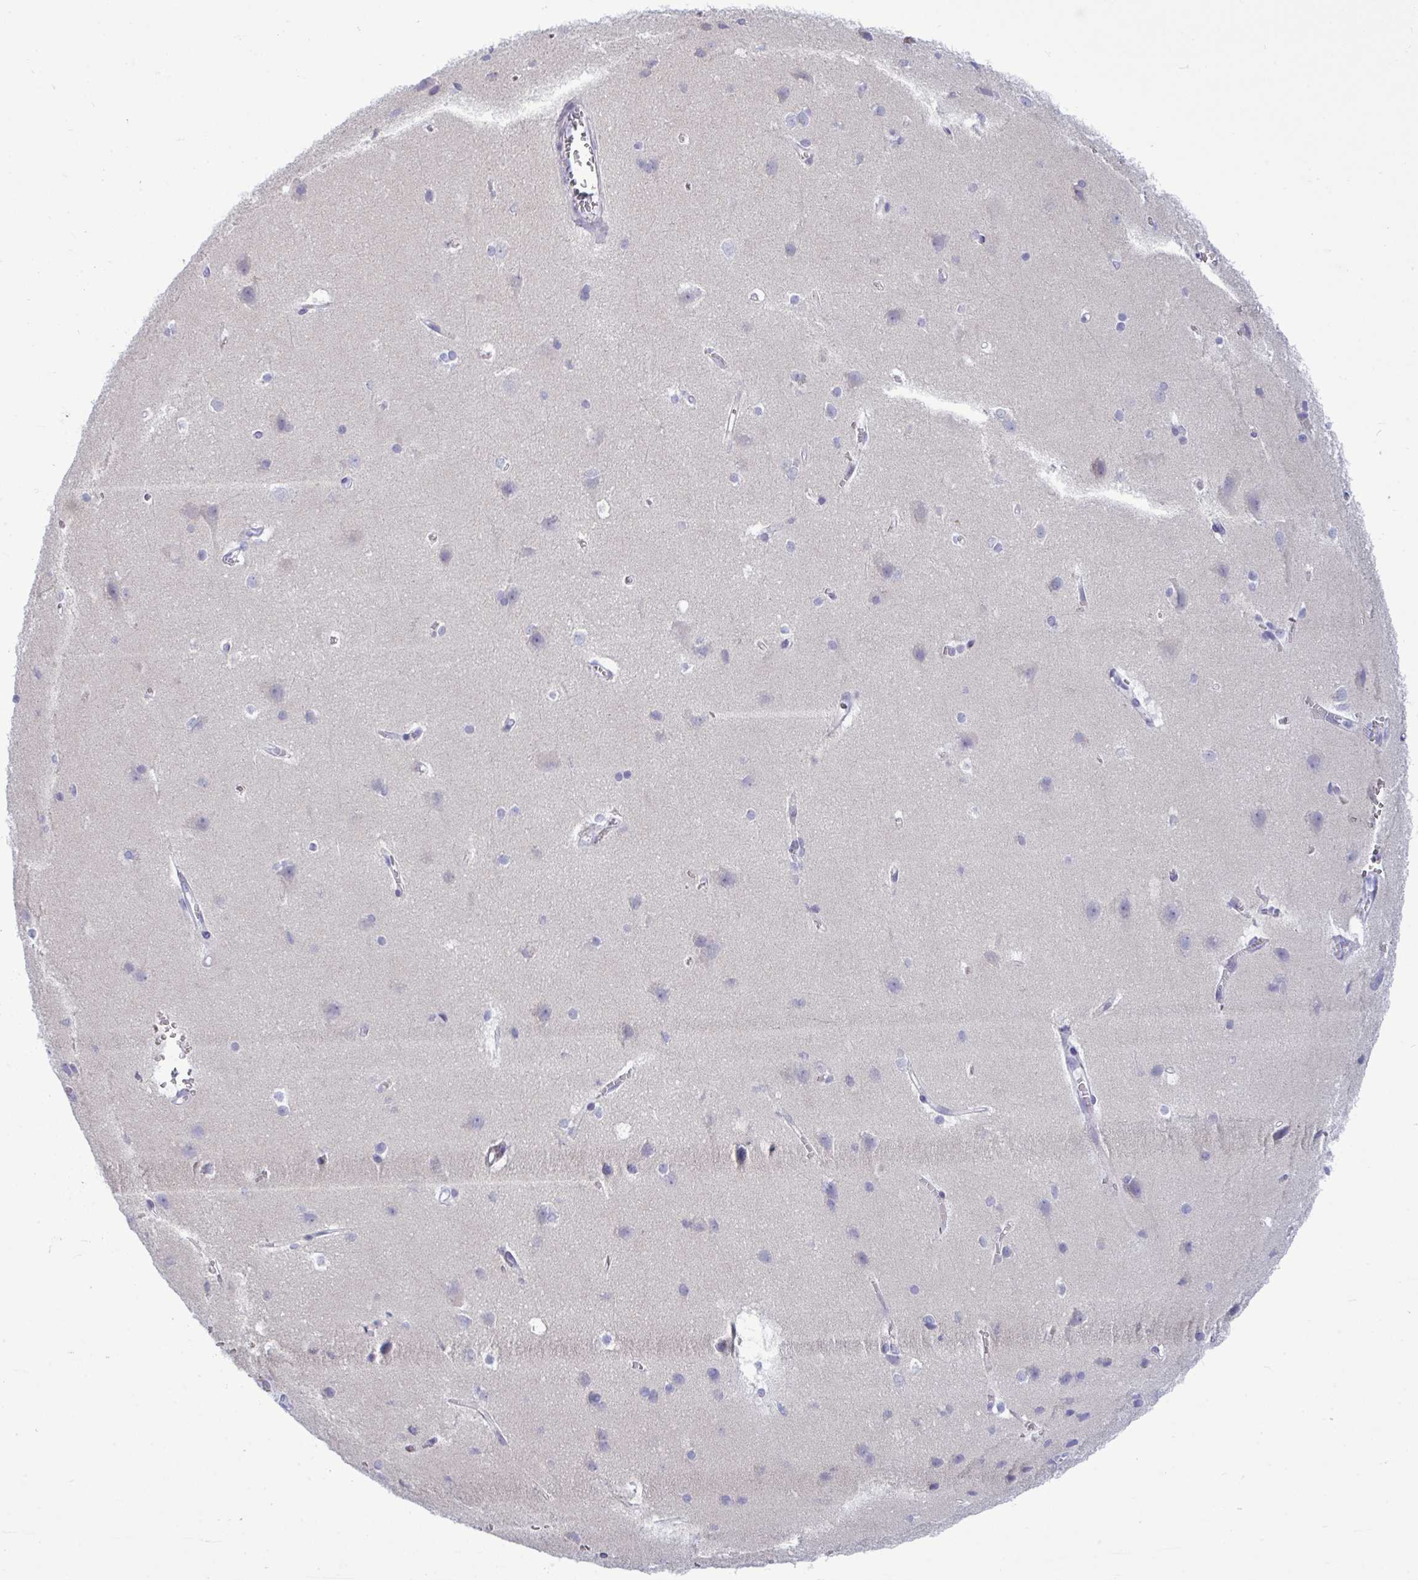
{"staining": {"intensity": "negative", "quantity": "none", "location": "none"}, "tissue": "cerebral cortex", "cell_type": "Endothelial cells", "image_type": "normal", "snomed": [{"axis": "morphology", "description": "Normal tissue, NOS"}, {"axis": "topography", "description": "Cerebral cortex"}], "caption": "This is a micrograph of IHC staining of unremarkable cerebral cortex, which shows no staining in endothelial cells.", "gene": "MYH10", "patient": {"sex": "male", "age": 37}}